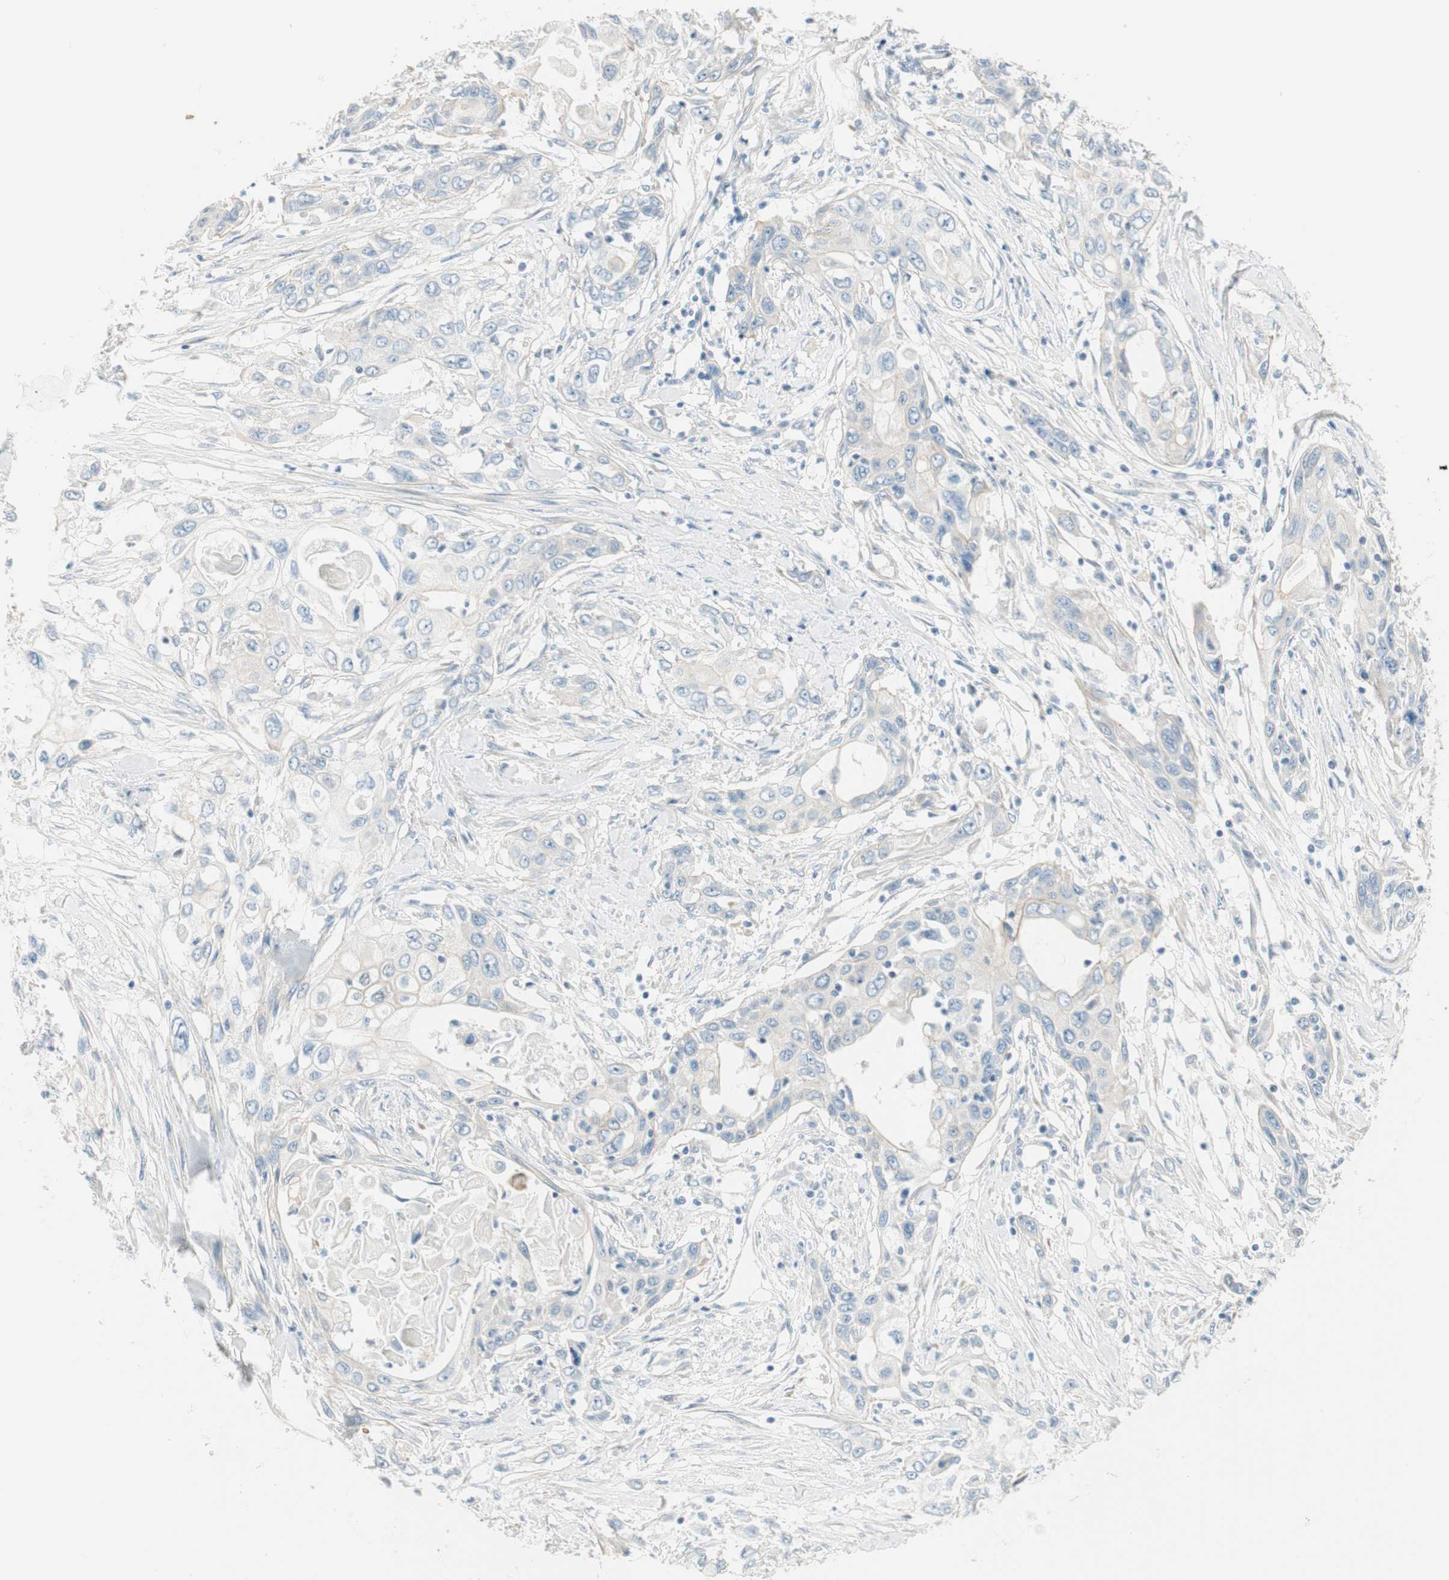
{"staining": {"intensity": "negative", "quantity": "none", "location": "none"}, "tissue": "pancreatic cancer", "cell_type": "Tumor cells", "image_type": "cancer", "snomed": [{"axis": "morphology", "description": "Adenocarcinoma, NOS"}, {"axis": "topography", "description": "Pancreas"}], "caption": "There is no significant positivity in tumor cells of pancreatic cancer (adenocarcinoma). The staining was performed using DAB to visualize the protein expression in brown, while the nuclei were stained in blue with hematoxylin (Magnification: 20x).", "gene": "CDK3", "patient": {"sex": "female", "age": 70}}